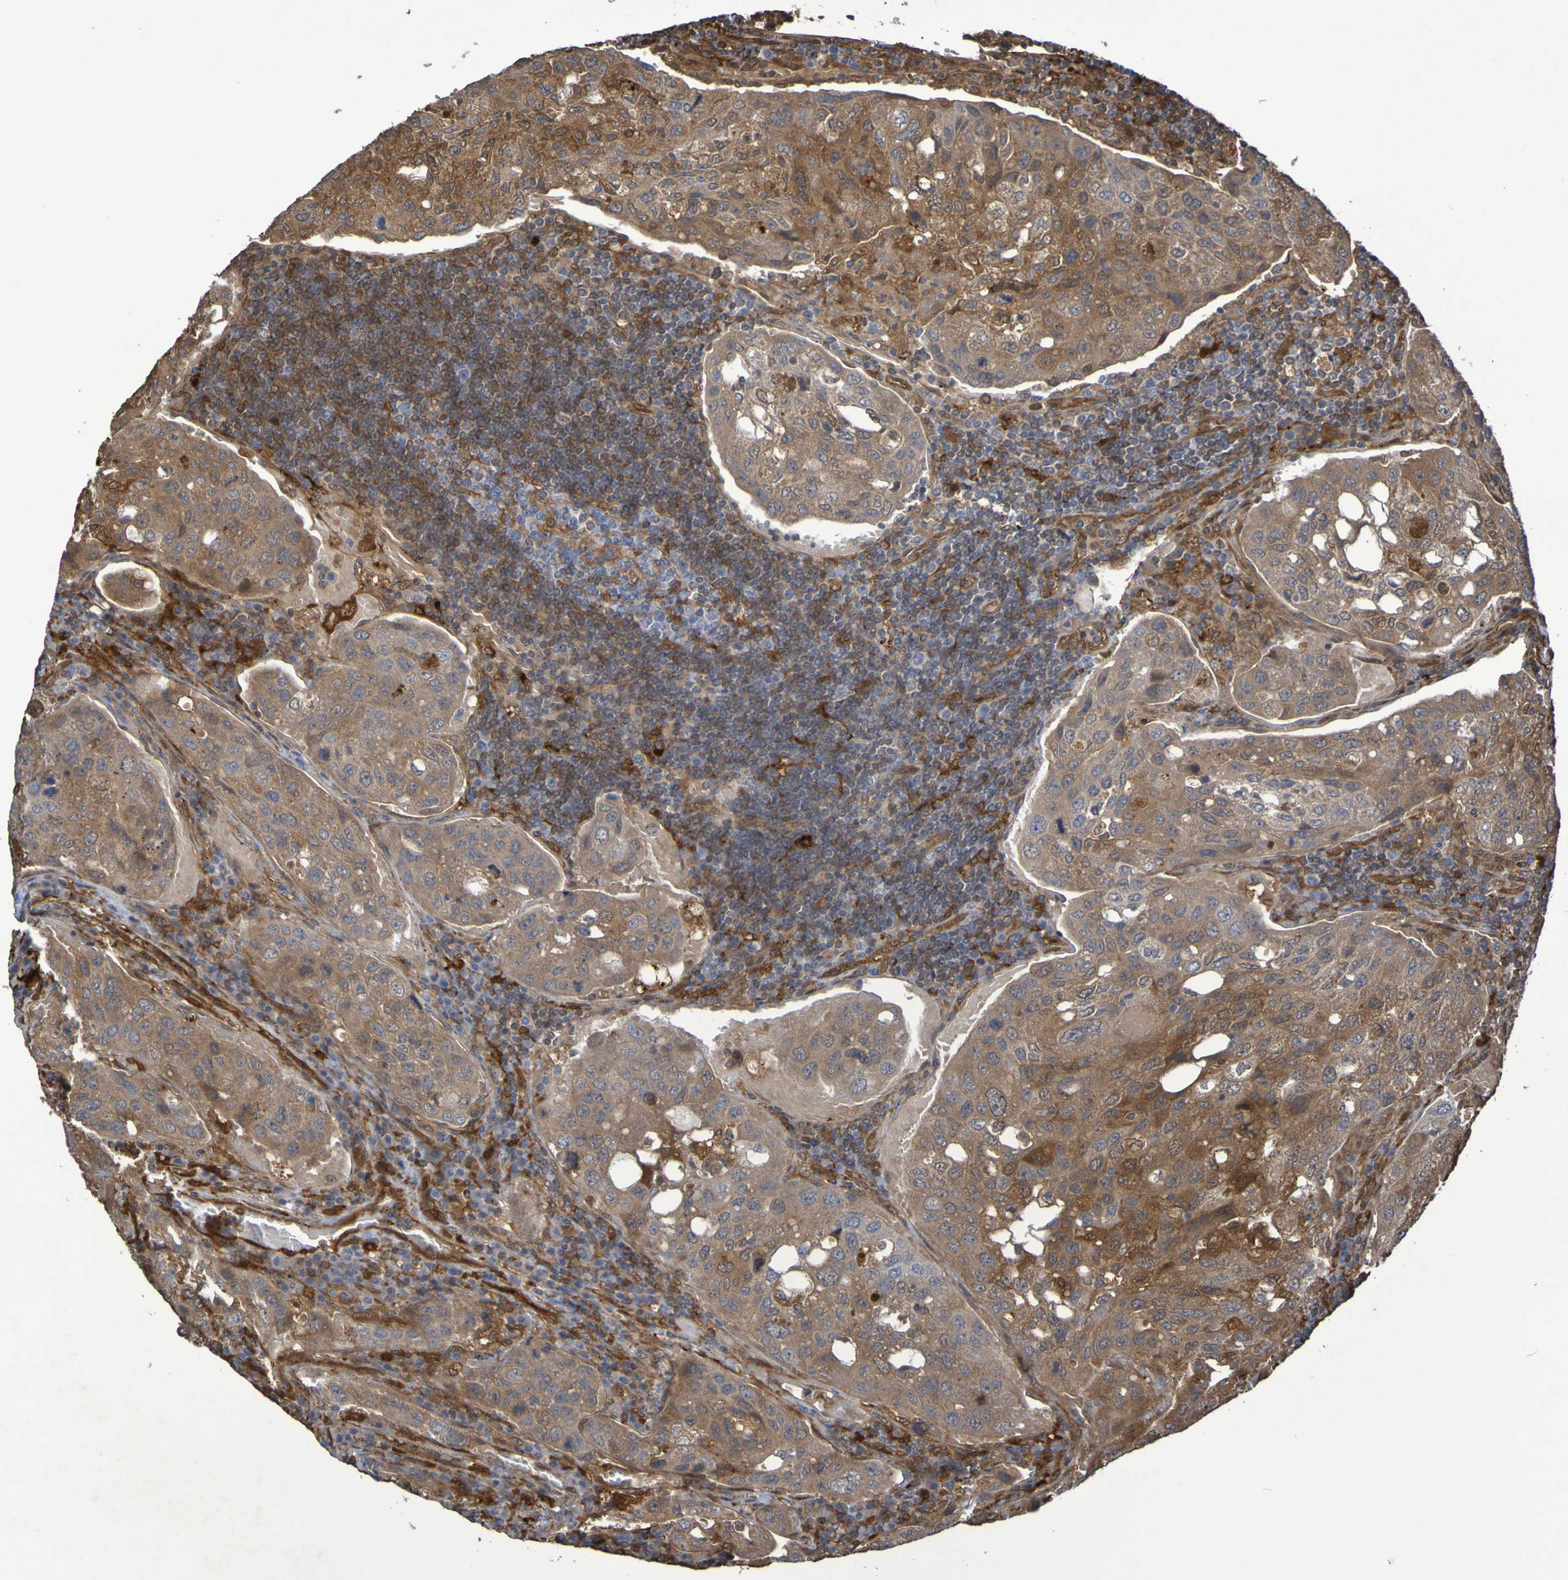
{"staining": {"intensity": "moderate", "quantity": ">75%", "location": "cytoplasmic/membranous"}, "tissue": "urothelial cancer", "cell_type": "Tumor cells", "image_type": "cancer", "snomed": [{"axis": "morphology", "description": "Urothelial carcinoma, High grade"}, {"axis": "topography", "description": "Lymph node"}, {"axis": "topography", "description": "Urinary bladder"}], "caption": "About >75% of tumor cells in urothelial carcinoma (high-grade) show moderate cytoplasmic/membranous protein expression as visualized by brown immunohistochemical staining.", "gene": "SERPINB6", "patient": {"sex": "male", "age": 51}}